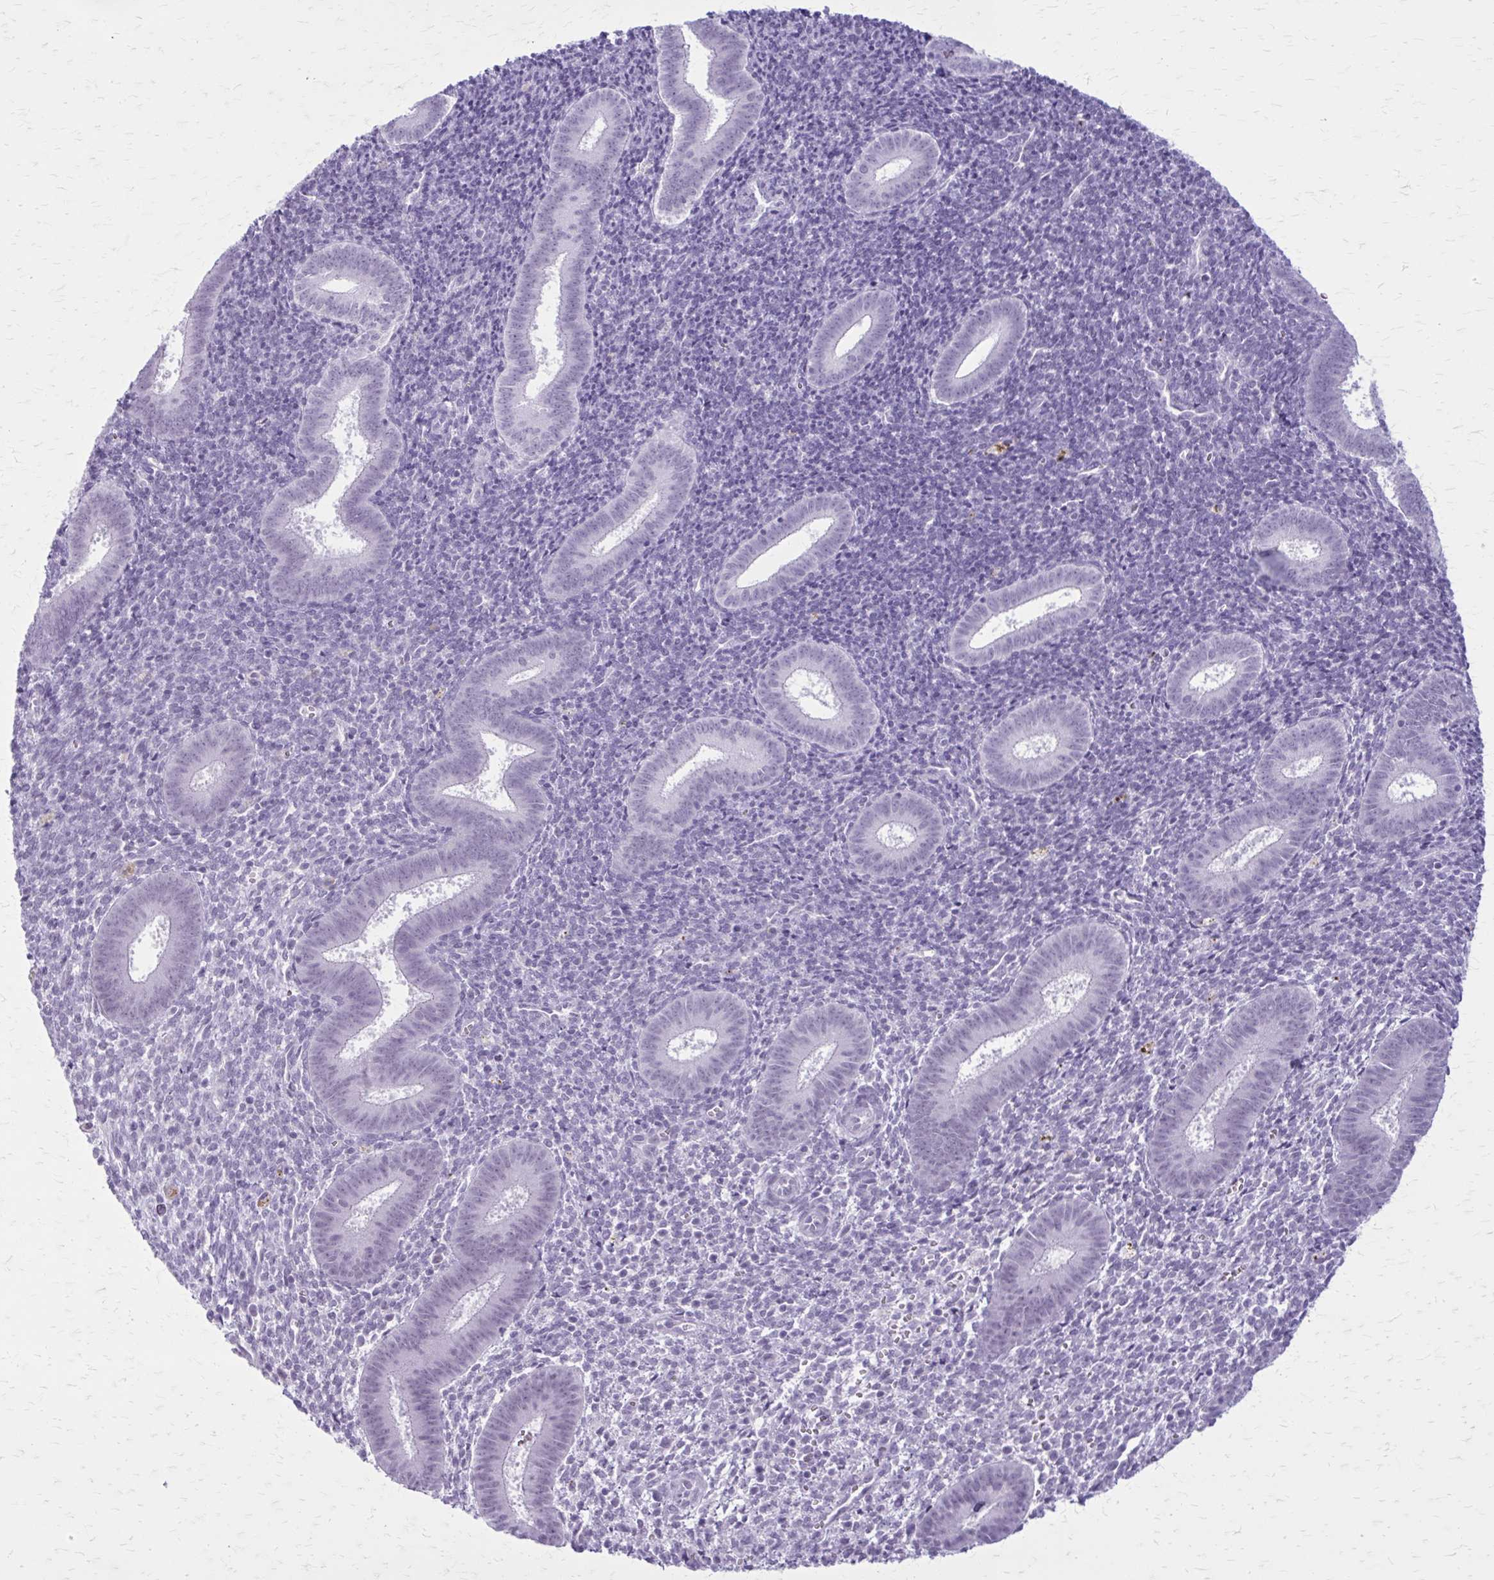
{"staining": {"intensity": "negative", "quantity": "none", "location": "none"}, "tissue": "endometrium", "cell_type": "Cells in endometrial stroma", "image_type": "normal", "snomed": [{"axis": "morphology", "description": "Normal tissue, NOS"}, {"axis": "topography", "description": "Endometrium"}], "caption": "Cells in endometrial stroma show no significant expression in normal endometrium.", "gene": "GAD1", "patient": {"sex": "female", "age": 25}}